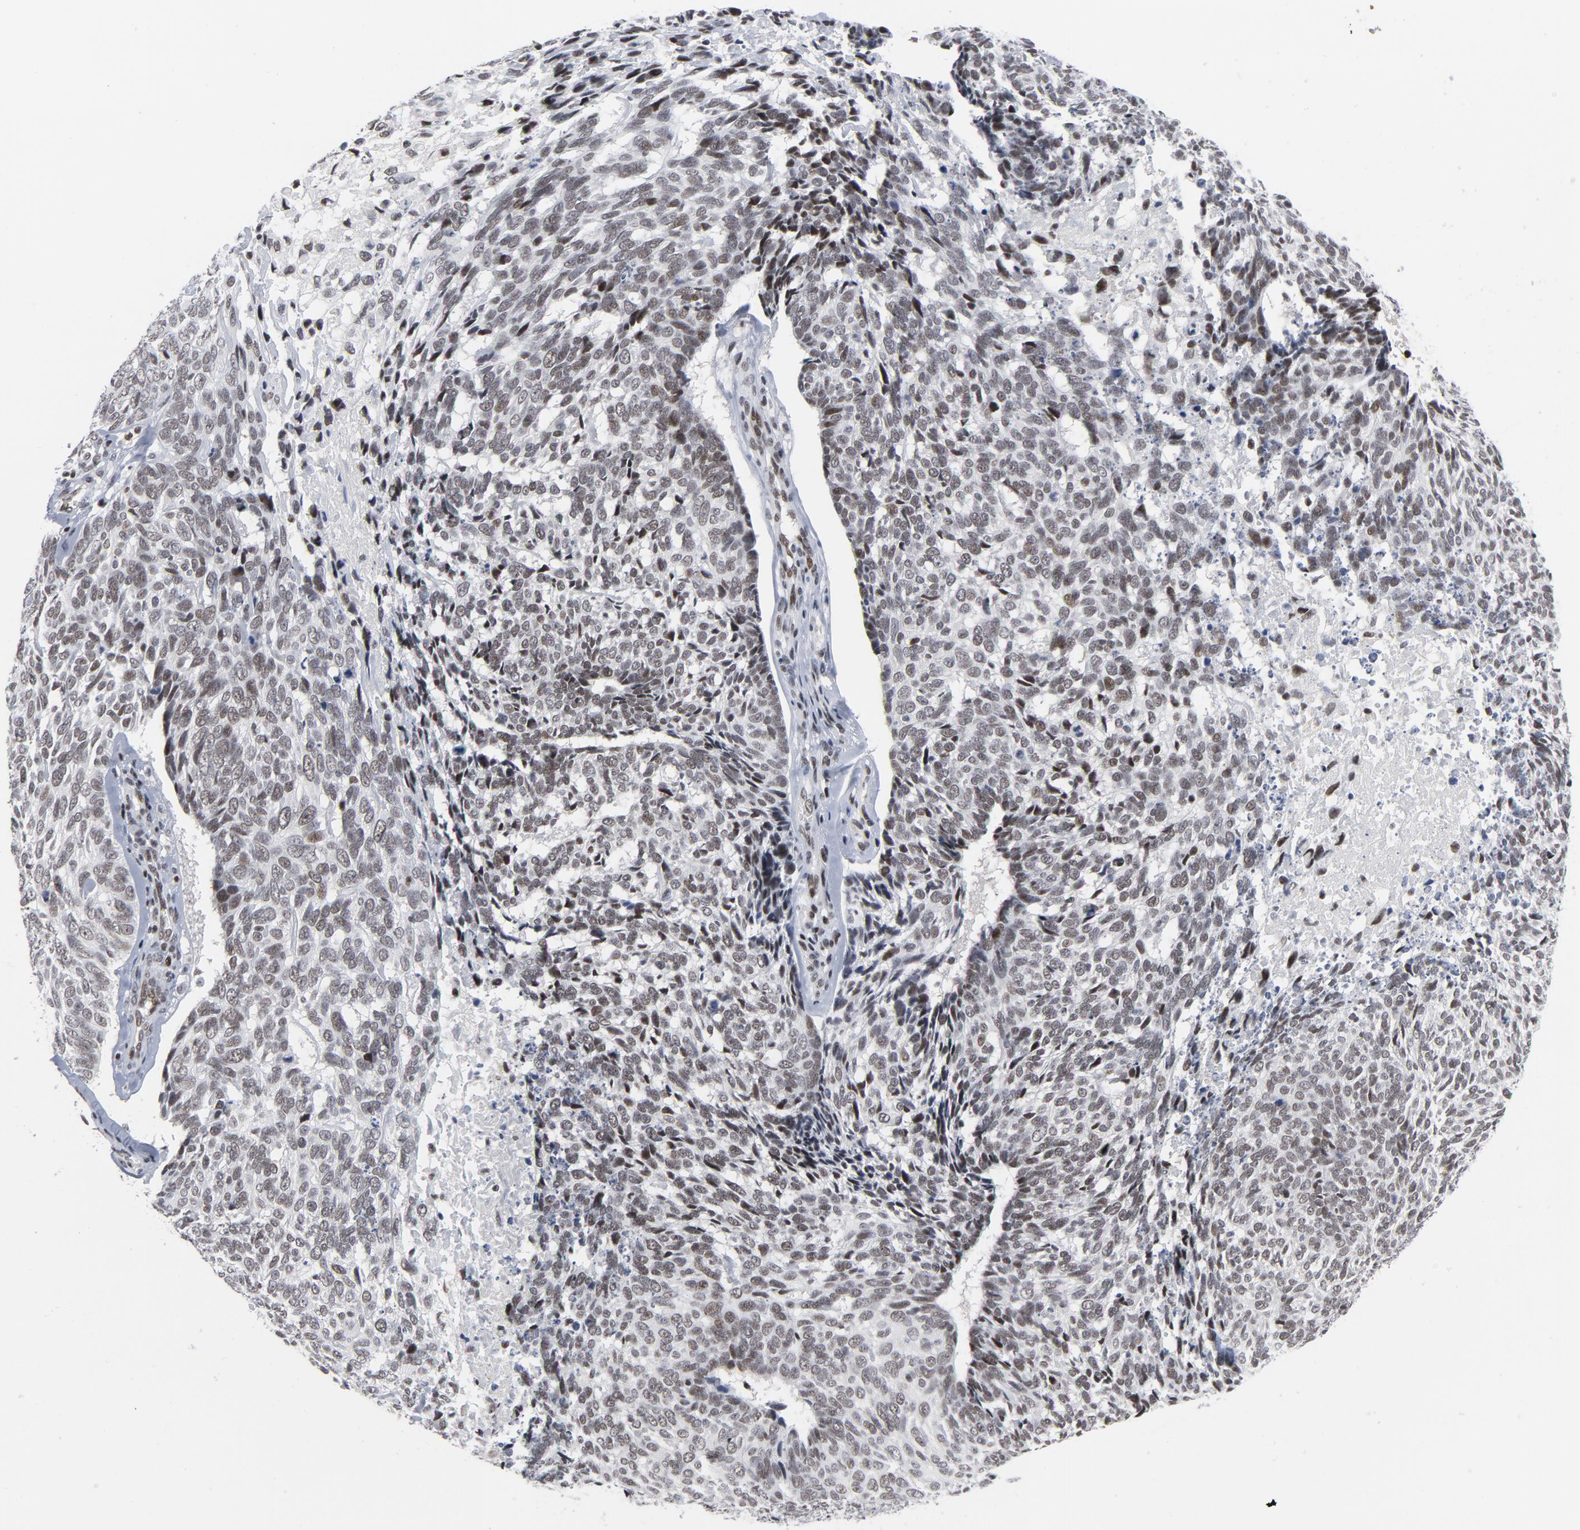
{"staining": {"intensity": "weak", "quantity": ">75%", "location": "nuclear"}, "tissue": "skin cancer", "cell_type": "Tumor cells", "image_type": "cancer", "snomed": [{"axis": "morphology", "description": "Basal cell carcinoma"}, {"axis": "topography", "description": "Skin"}], "caption": "Human skin basal cell carcinoma stained with a protein marker shows weak staining in tumor cells.", "gene": "GABPA", "patient": {"sex": "male", "age": 72}}